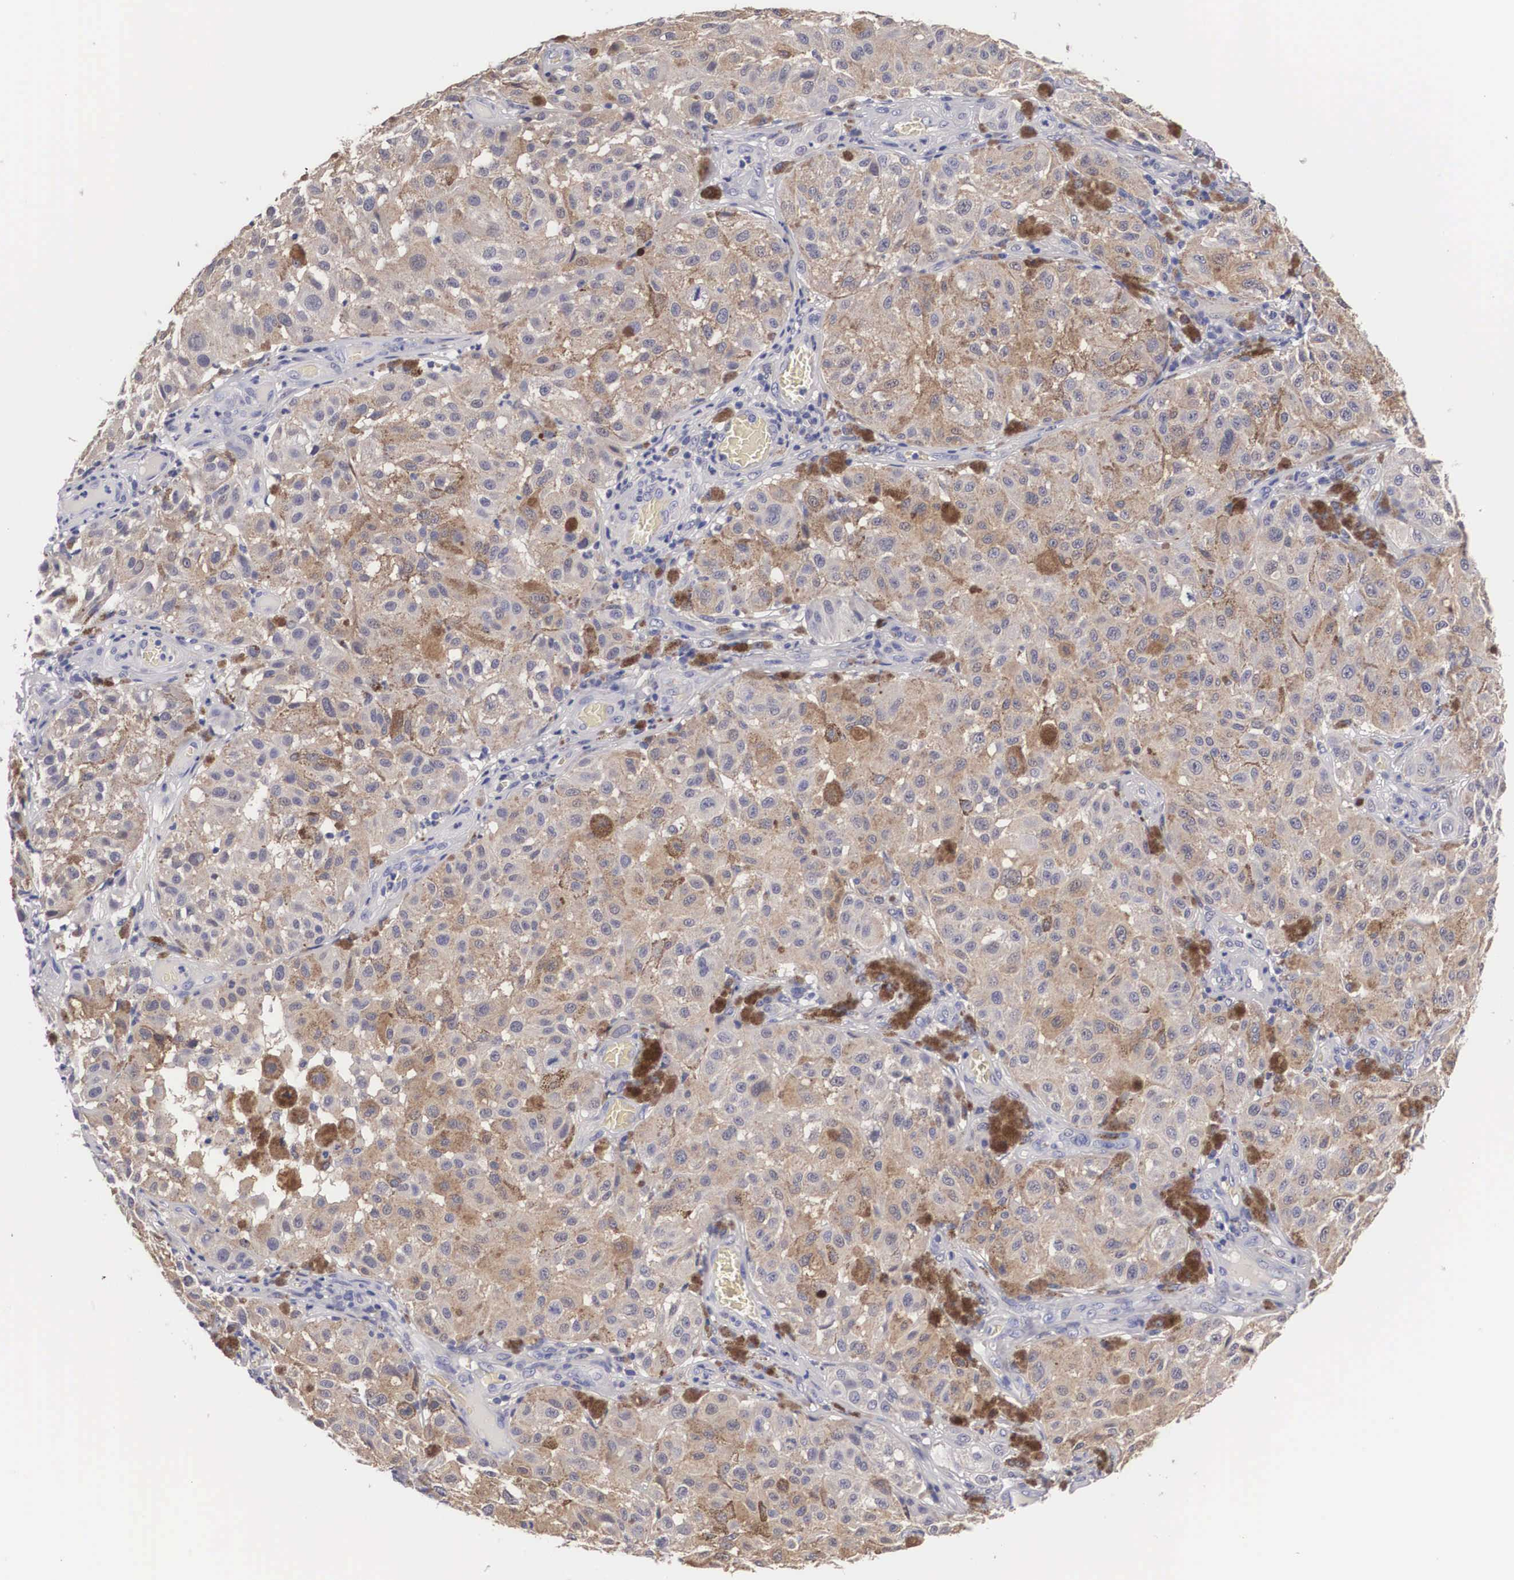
{"staining": {"intensity": "weak", "quantity": ">75%", "location": "cytoplasmic/membranous"}, "tissue": "melanoma", "cell_type": "Tumor cells", "image_type": "cancer", "snomed": [{"axis": "morphology", "description": "Malignant melanoma, NOS"}, {"axis": "topography", "description": "Skin"}], "caption": "A high-resolution micrograph shows immunohistochemistry (IHC) staining of malignant melanoma, which exhibits weak cytoplasmic/membranous staining in approximately >75% of tumor cells.", "gene": "ABHD4", "patient": {"sex": "female", "age": 64}}